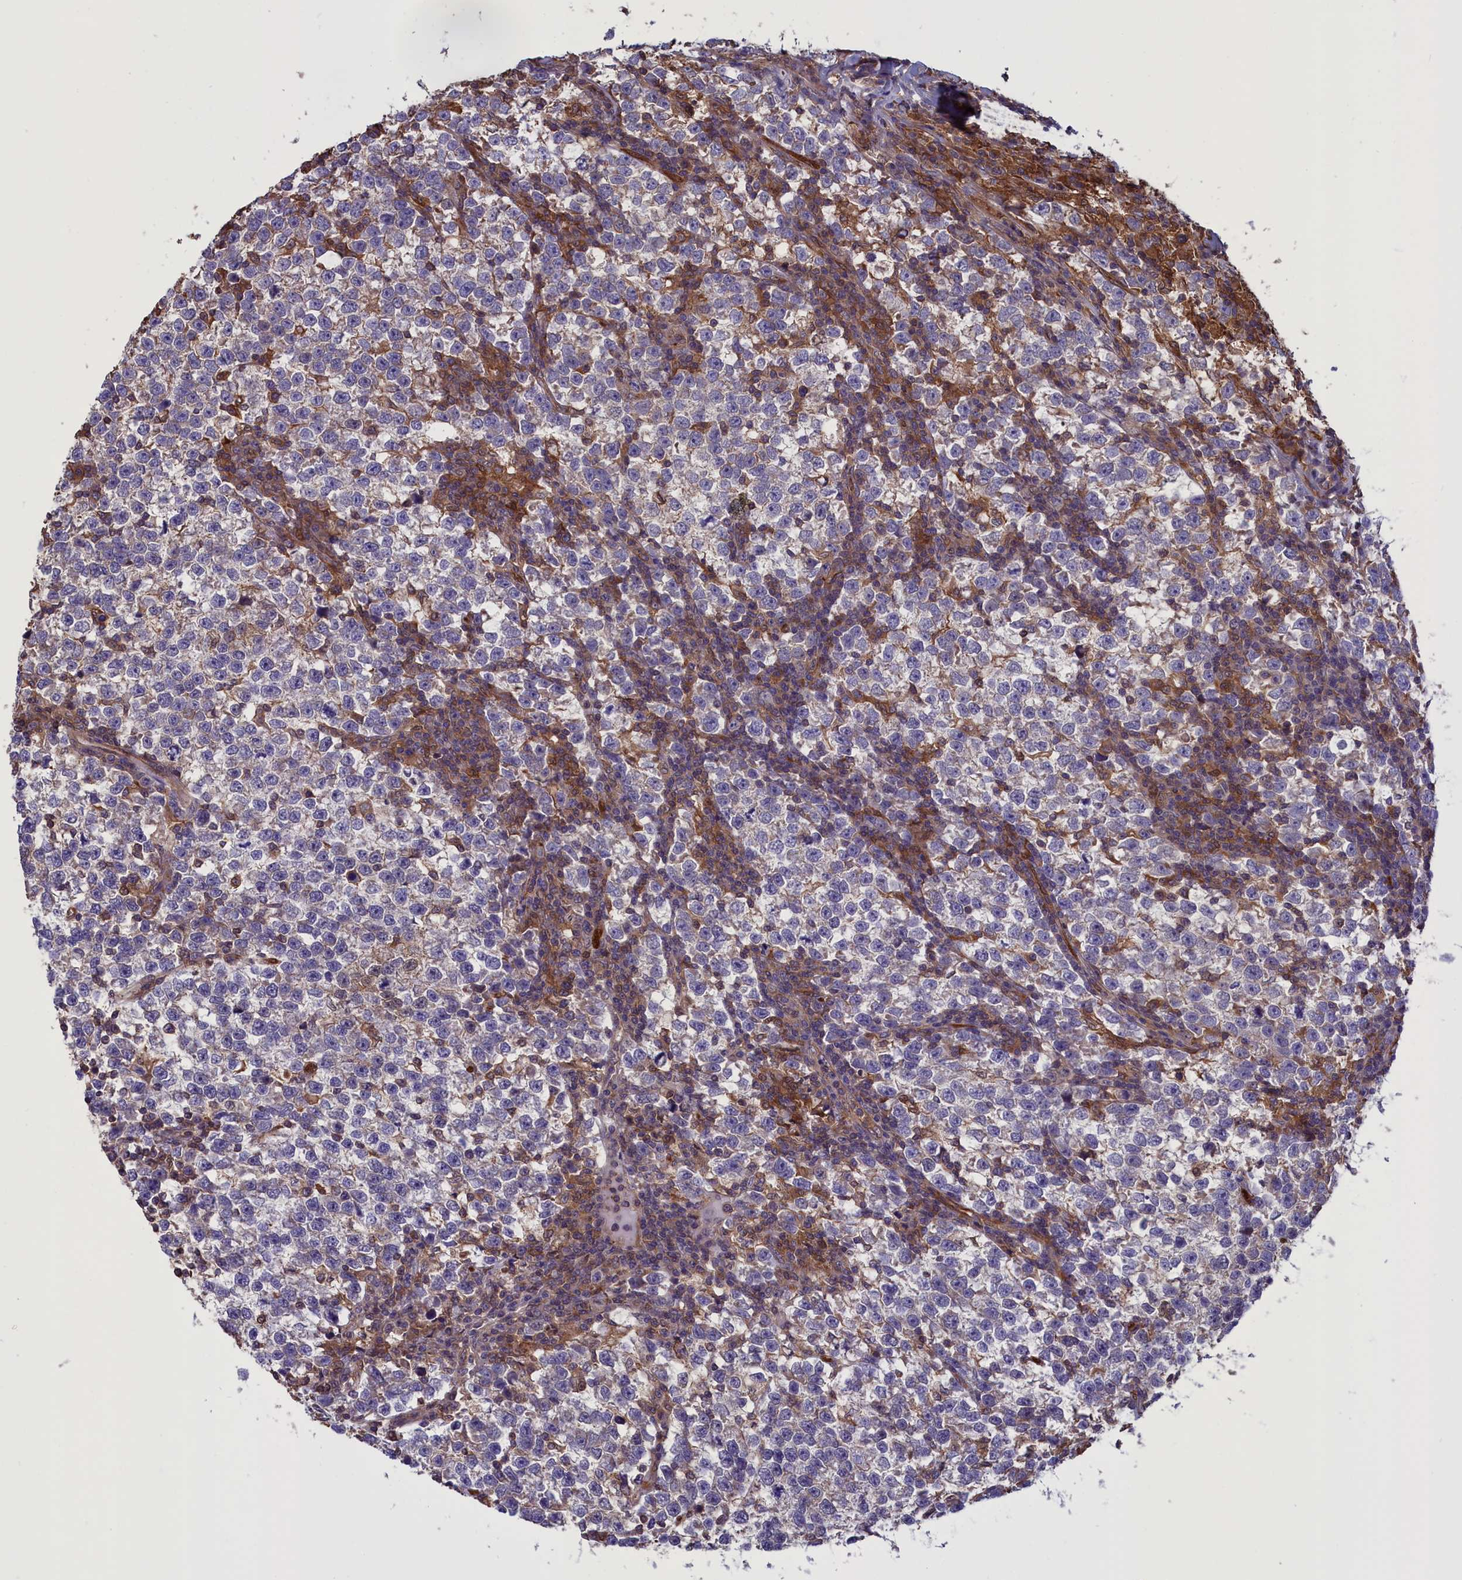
{"staining": {"intensity": "weak", "quantity": "<25%", "location": "cytoplasmic/membranous"}, "tissue": "testis cancer", "cell_type": "Tumor cells", "image_type": "cancer", "snomed": [{"axis": "morphology", "description": "Normal tissue, NOS"}, {"axis": "morphology", "description": "Seminoma, NOS"}, {"axis": "topography", "description": "Testis"}], "caption": "Immunohistochemistry (IHC) micrograph of neoplastic tissue: testis cancer (seminoma) stained with DAB exhibits no significant protein positivity in tumor cells.", "gene": "ARHGAP18", "patient": {"sex": "male", "age": 43}}